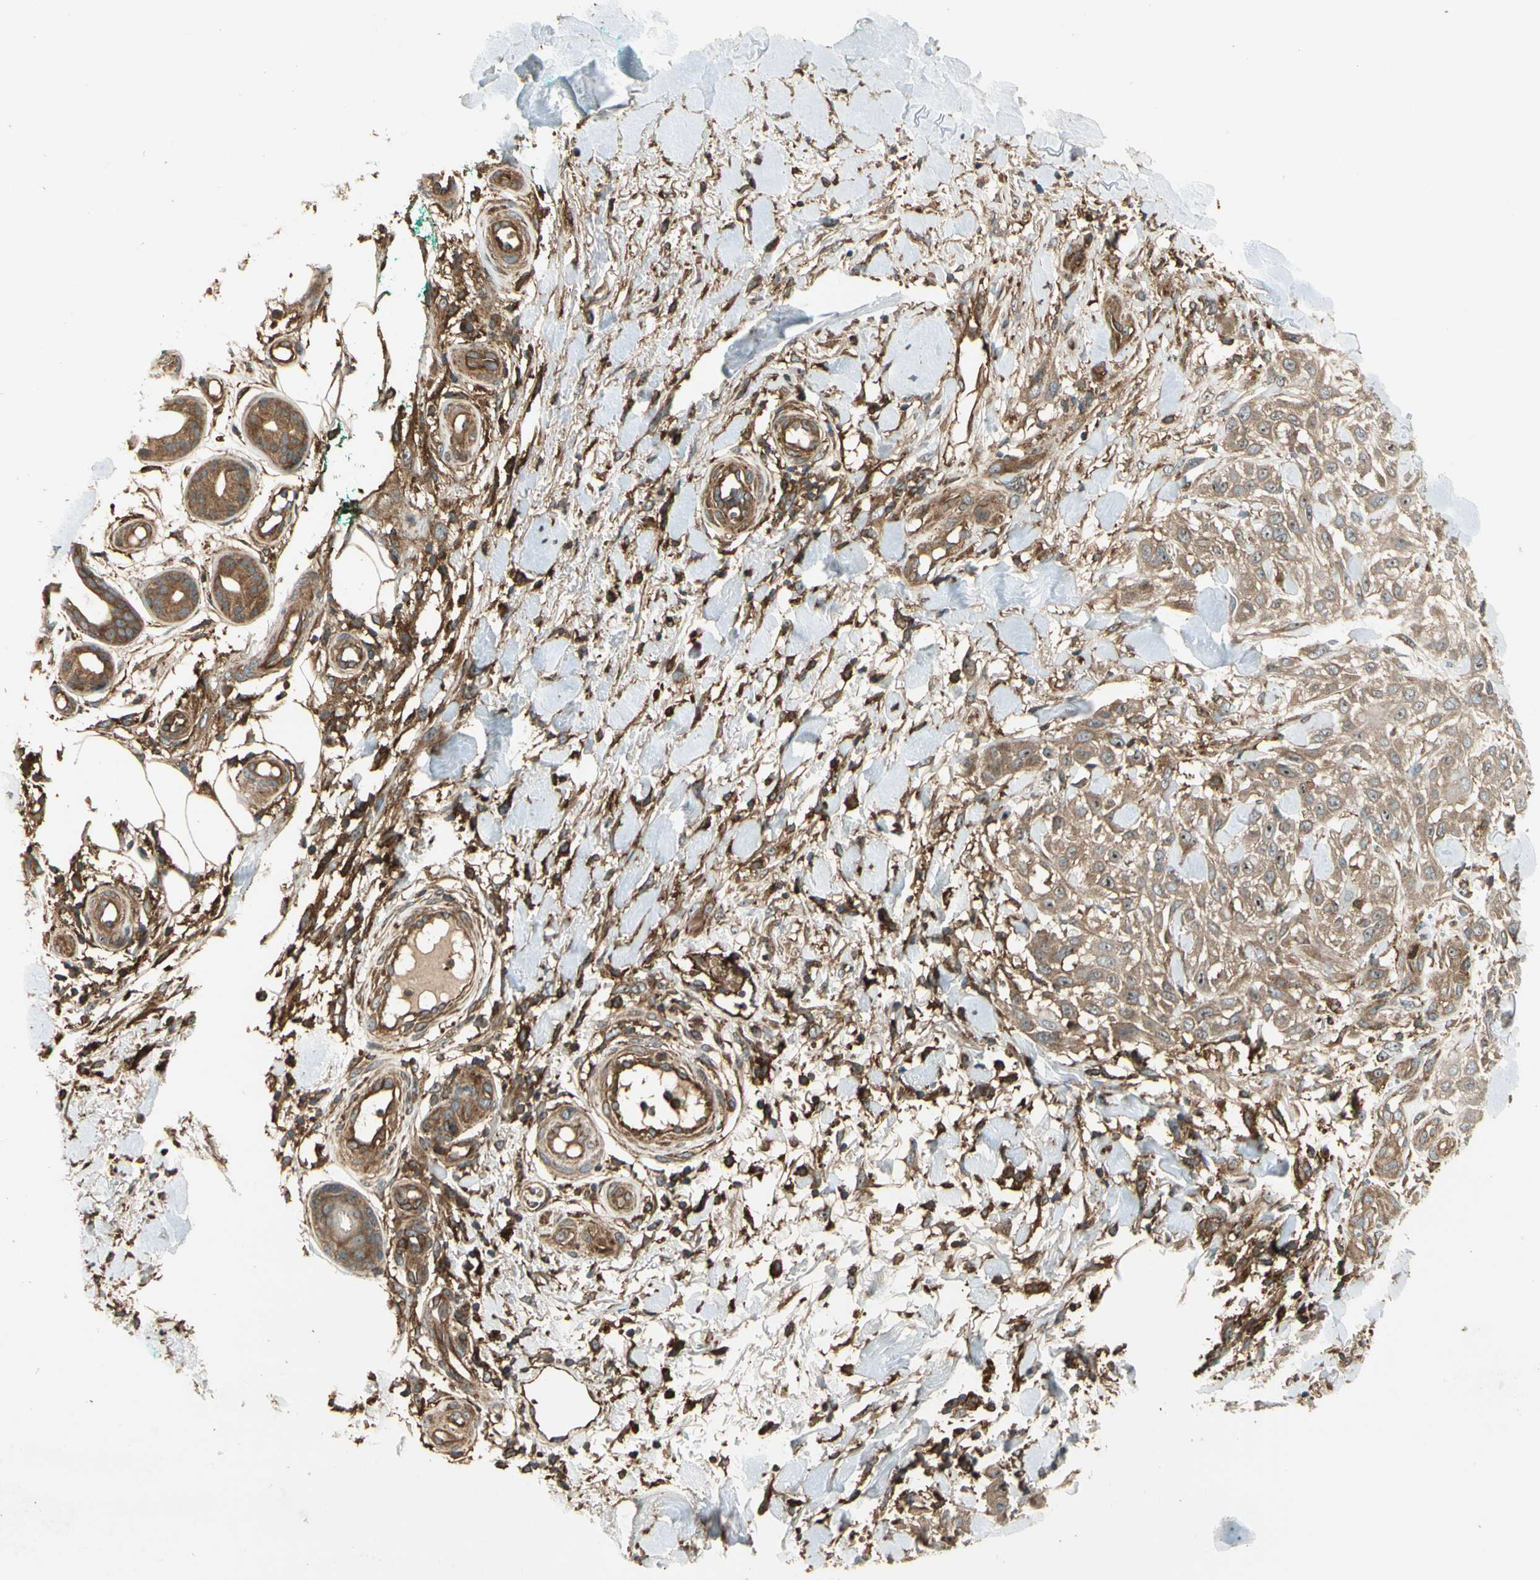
{"staining": {"intensity": "weak", "quantity": ">75%", "location": "cytoplasmic/membranous"}, "tissue": "skin cancer", "cell_type": "Tumor cells", "image_type": "cancer", "snomed": [{"axis": "morphology", "description": "Squamous cell carcinoma, NOS"}, {"axis": "topography", "description": "Skin"}], "caption": "IHC of human squamous cell carcinoma (skin) demonstrates low levels of weak cytoplasmic/membranous expression in approximately >75% of tumor cells.", "gene": "FKBP15", "patient": {"sex": "female", "age": 42}}